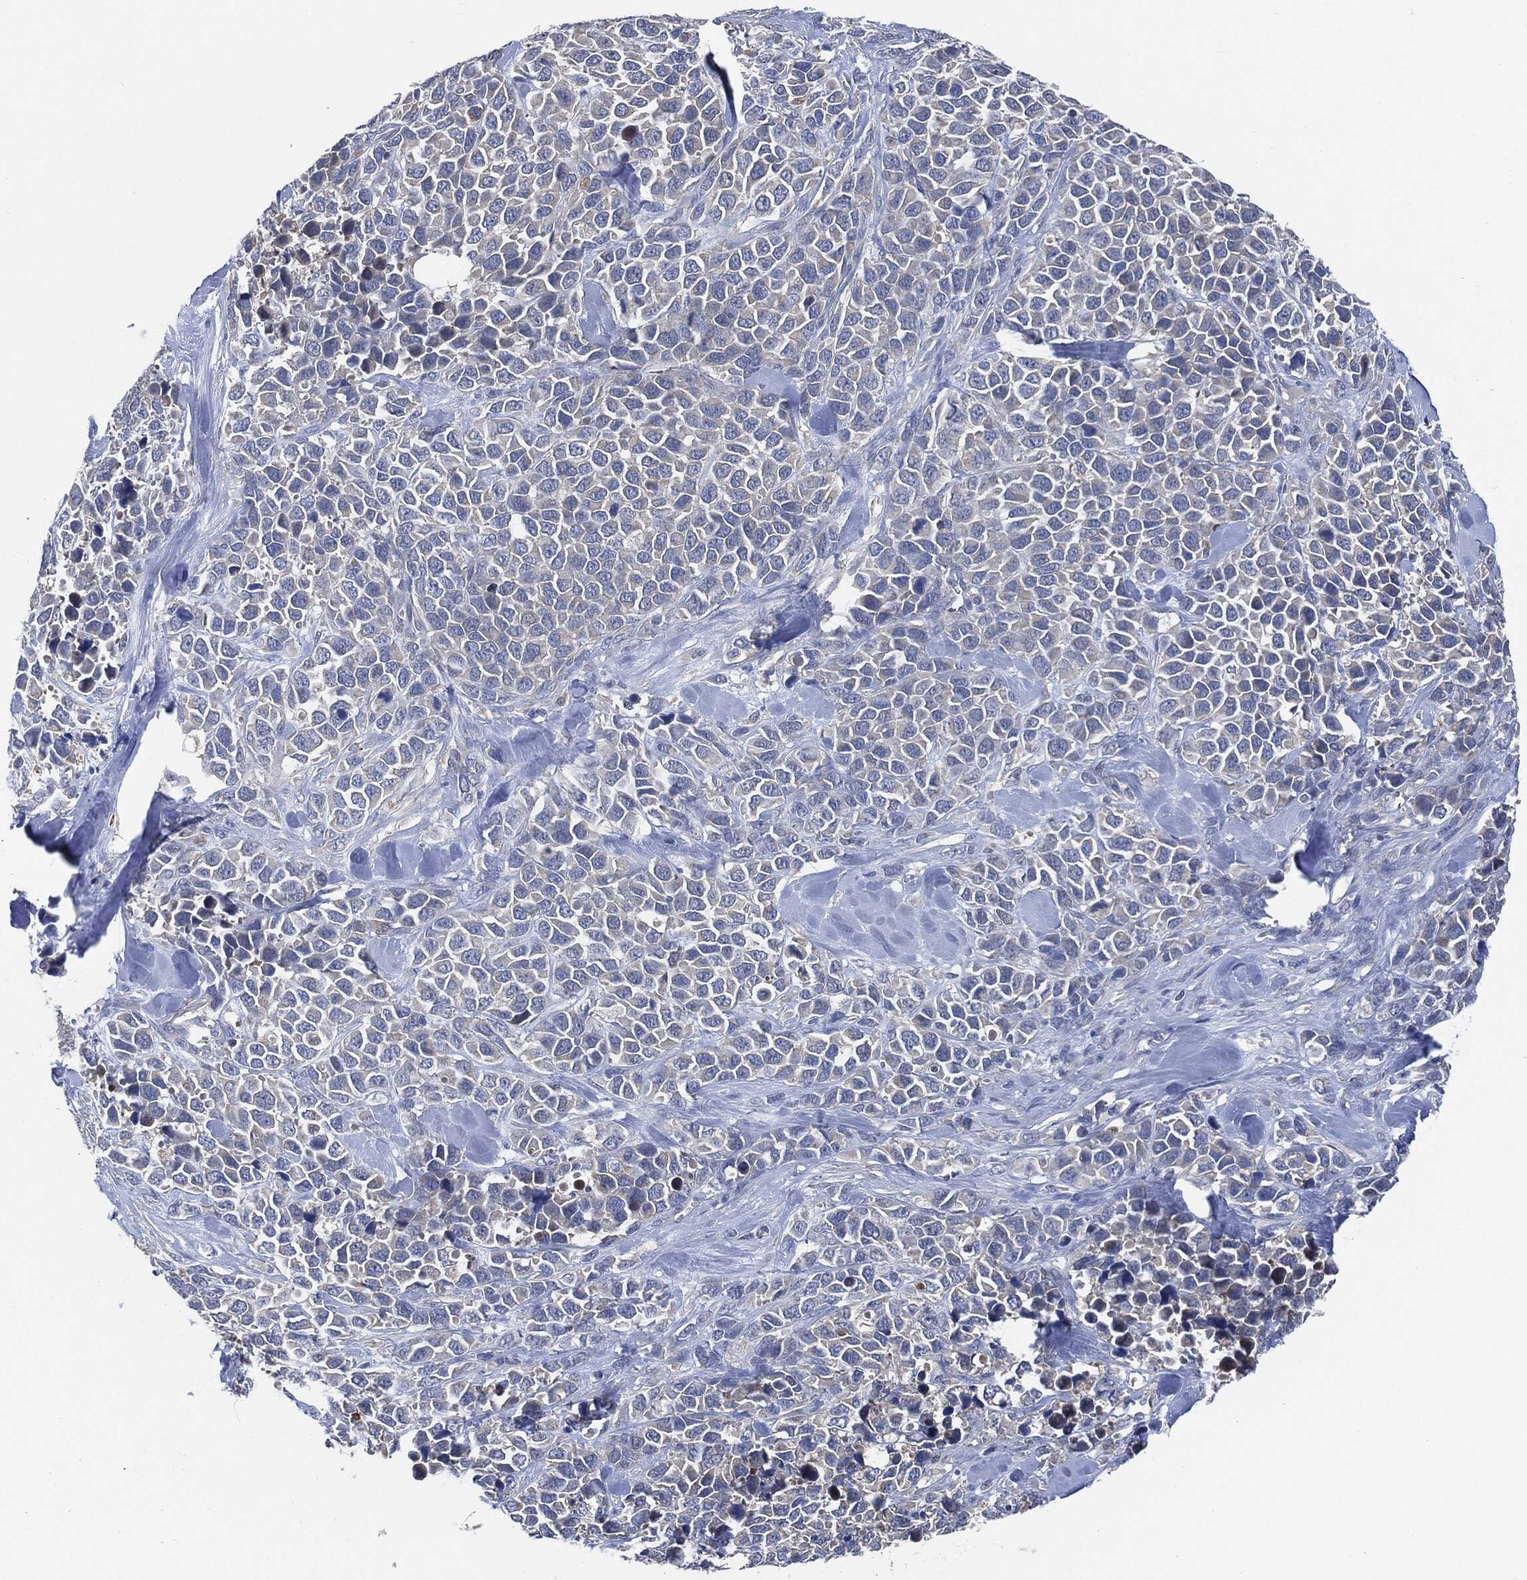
{"staining": {"intensity": "negative", "quantity": "none", "location": "none"}, "tissue": "melanoma", "cell_type": "Tumor cells", "image_type": "cancer", "snomed": [{"axis": "morphology", "description": "Malignant melanoma, Metastatic site"}, {"axis": "topography", "description": "Skin"}], "caption": "A high-resolution histopathology image shows IHC staining of melanoma, which displays no significant staining in tumor cells.", "gene": "VSIG4", "patient": {"sex": "male", "age": 84}}